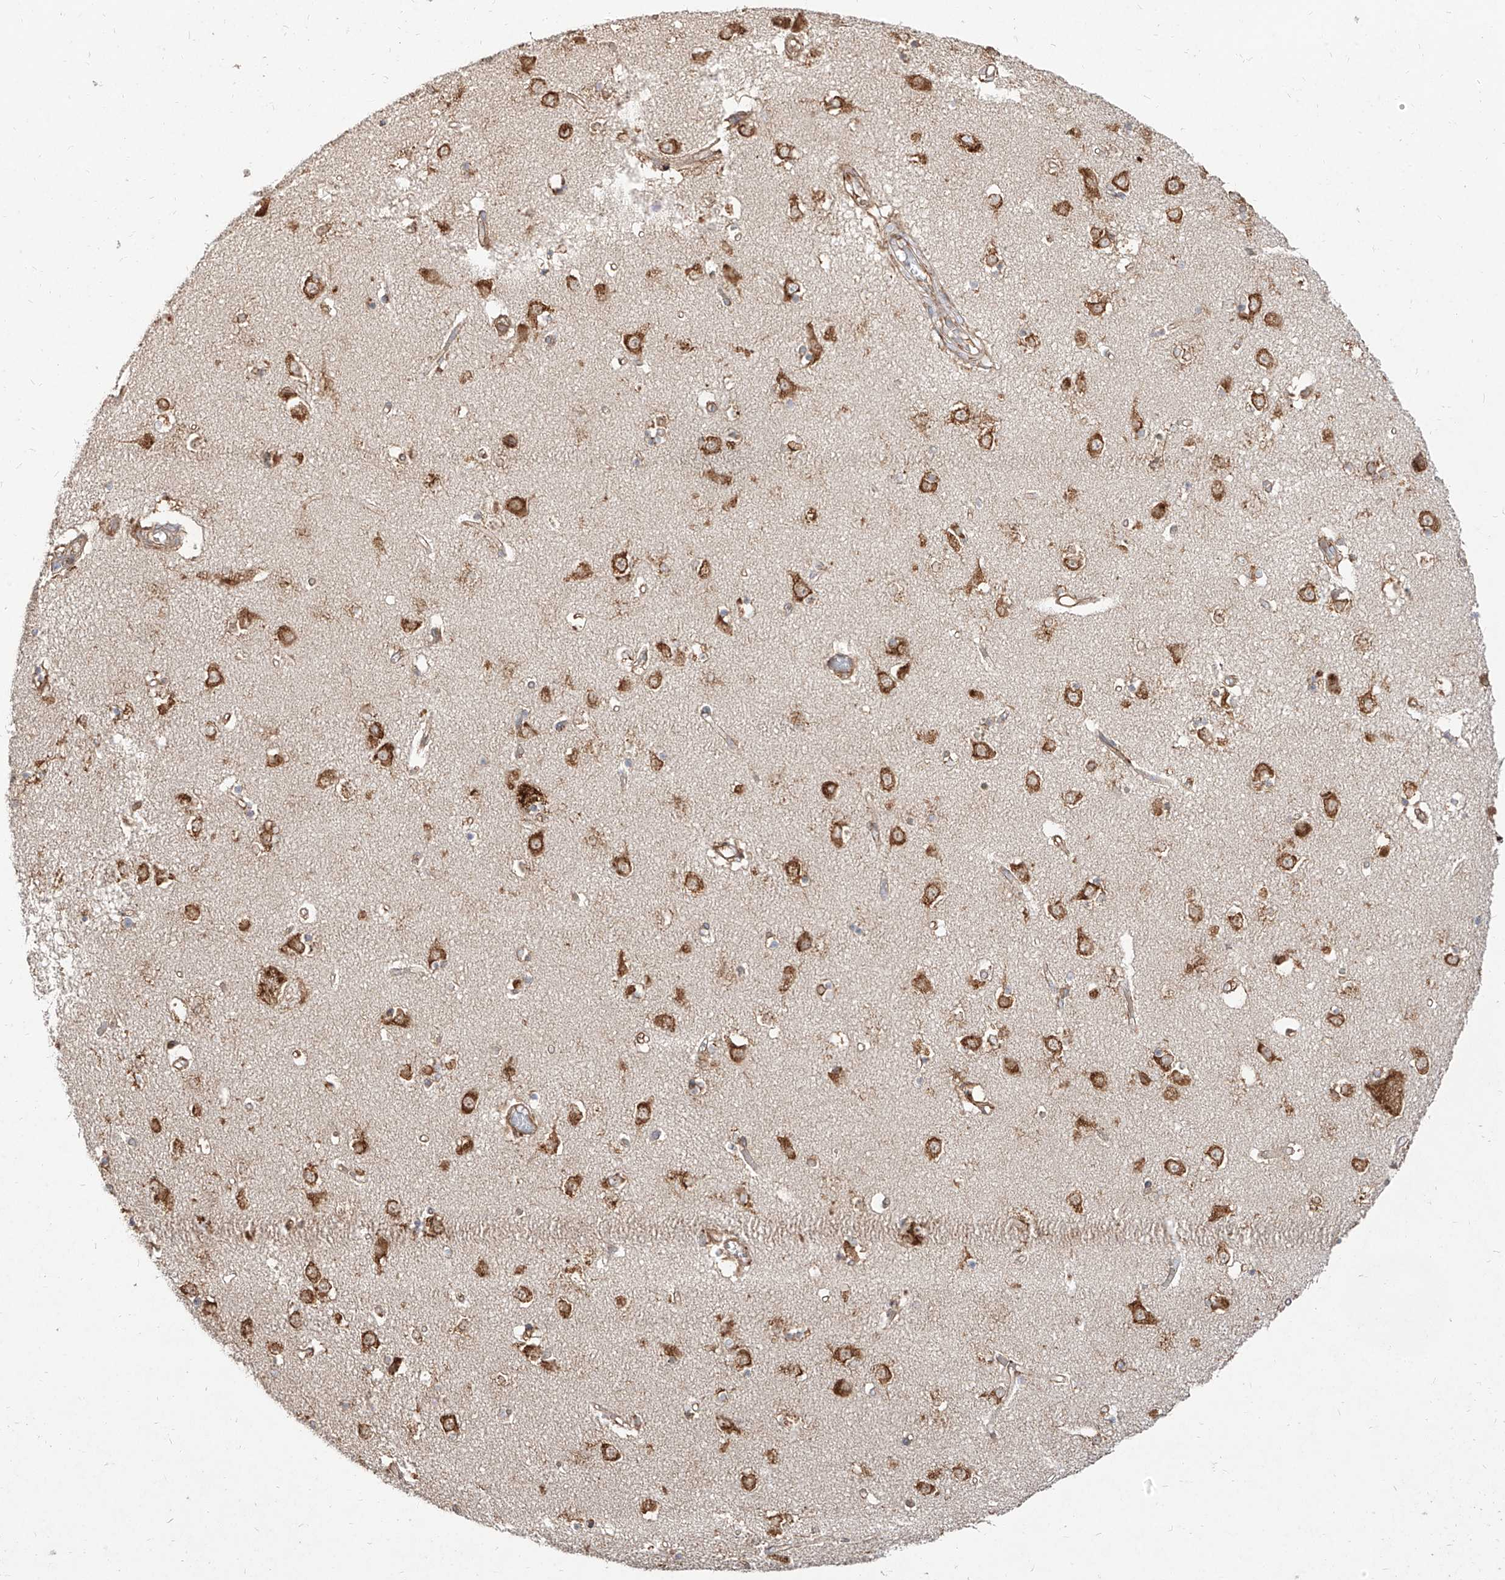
{"staining": {"intensity": "strong", "quantity": ">75%", "location": "cytoplasmic/membranous"}, "tissue": "caudate", "cell_type": "Glial cells", "image_type": "normal", "snomed": [{"axis": "morphology", "description": "Normal tissue, NOS"}, {"axis": "topography", "description": "Lateral ventricle wall"}], "caption": "The image displays immunohistochemical staining of normal caudate. There is strong cytoplasmic/membranous expression is appreciated in approximately >75% of glial cells. Using DAB (3,3'-diaminobenzidine) (brown) and hematoxylin (blue) stains, captured at high magnification using brightfield microscopy.", "gene": "RPS25", "patient": {"sex": "male", "age": 45}}